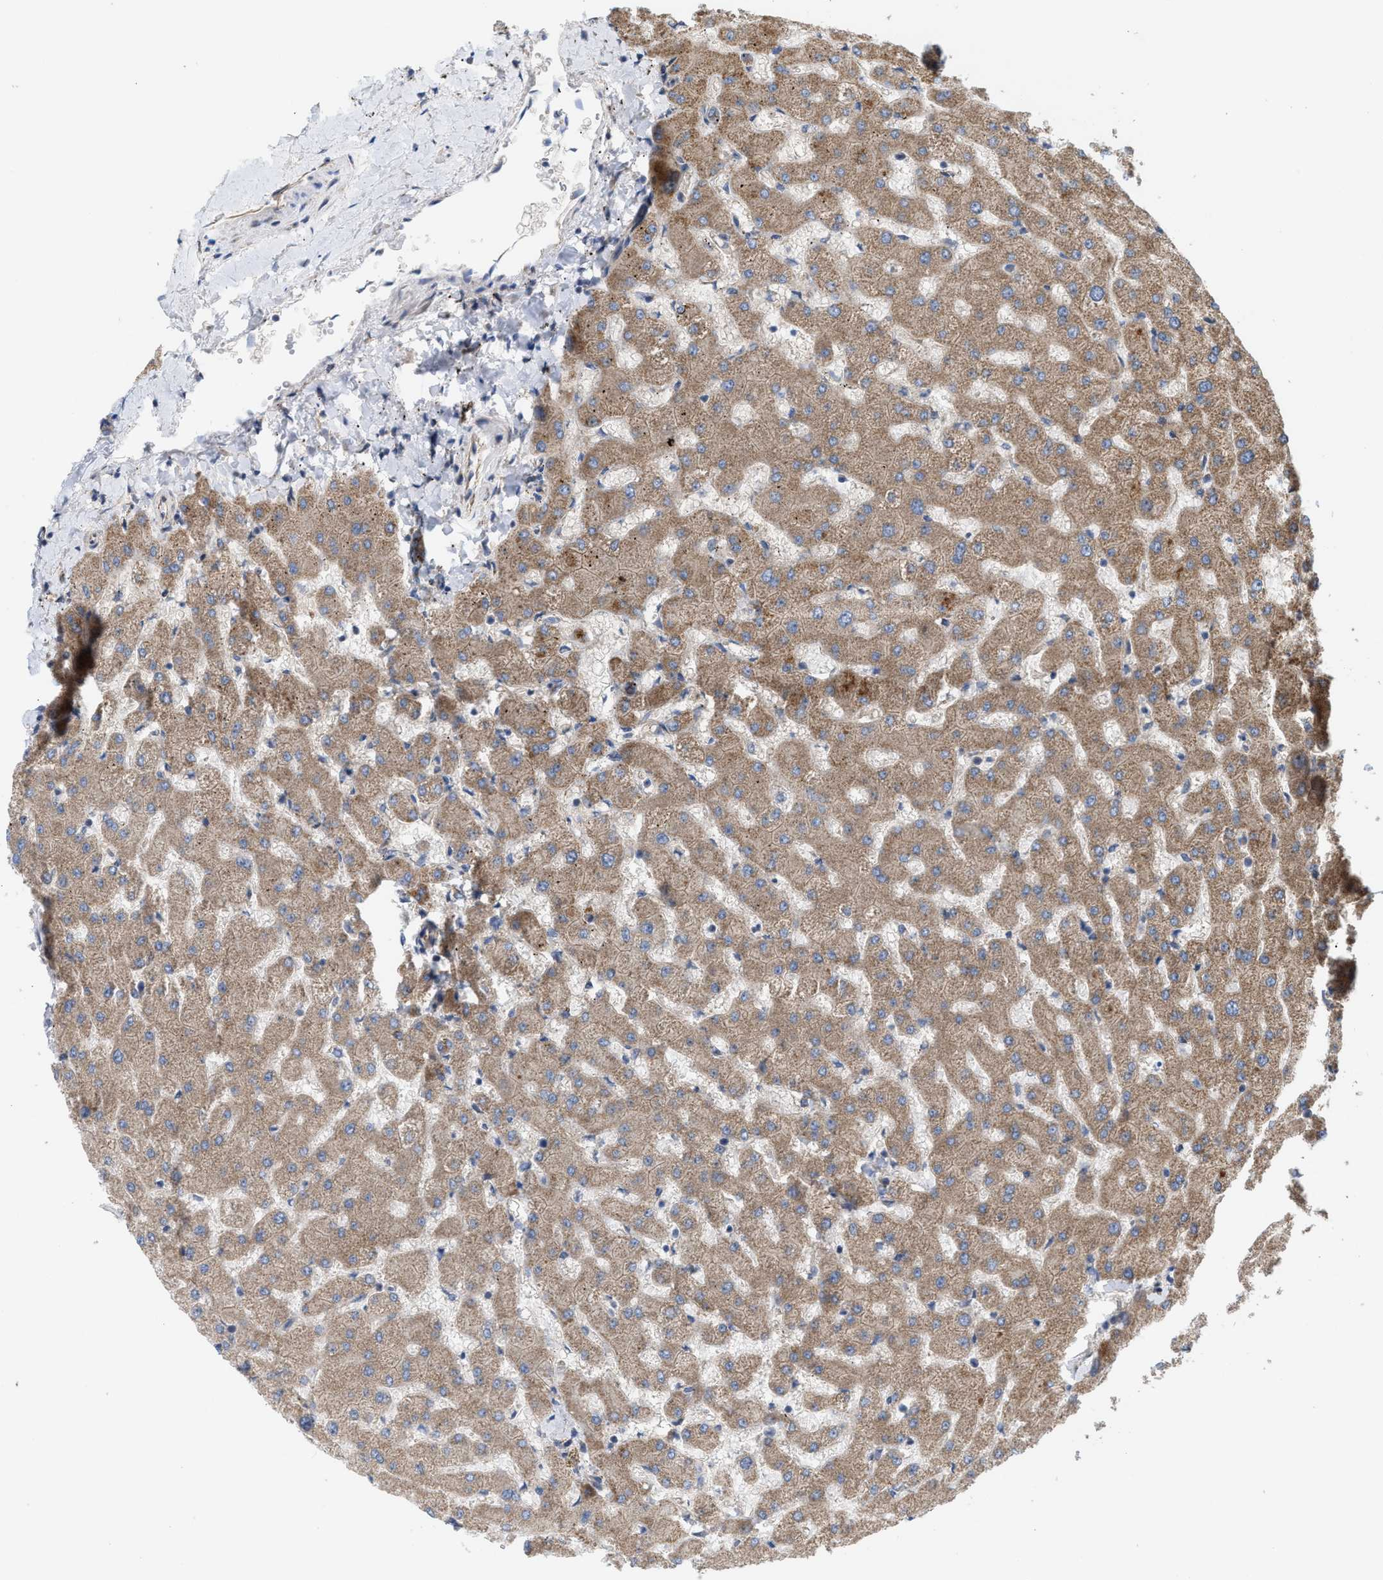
{"staining": {"intensity": "moderate", "quantity": ">75%", "location": "cytoplasmic/membranous"}, "tissue": "liver", "cell_type": "Cholangiocytes", "image_type": "normal", "snomed": [{"axis": "morphology", "description": "Normal tissue, NOS"}, {"axis": "topography", "description": "Liver"}], "caption": "Immunohistochemistry image of normal liver: liver stained using IHC exhibits medium levels of moderate protein expression localized specifically in the cytoplasmic/membranous of cholangiocytes, appearing as a cytoplasmic/membranous brown color.", "gene": "OXSM", "patient": {"sex": "female", "age": 63}}